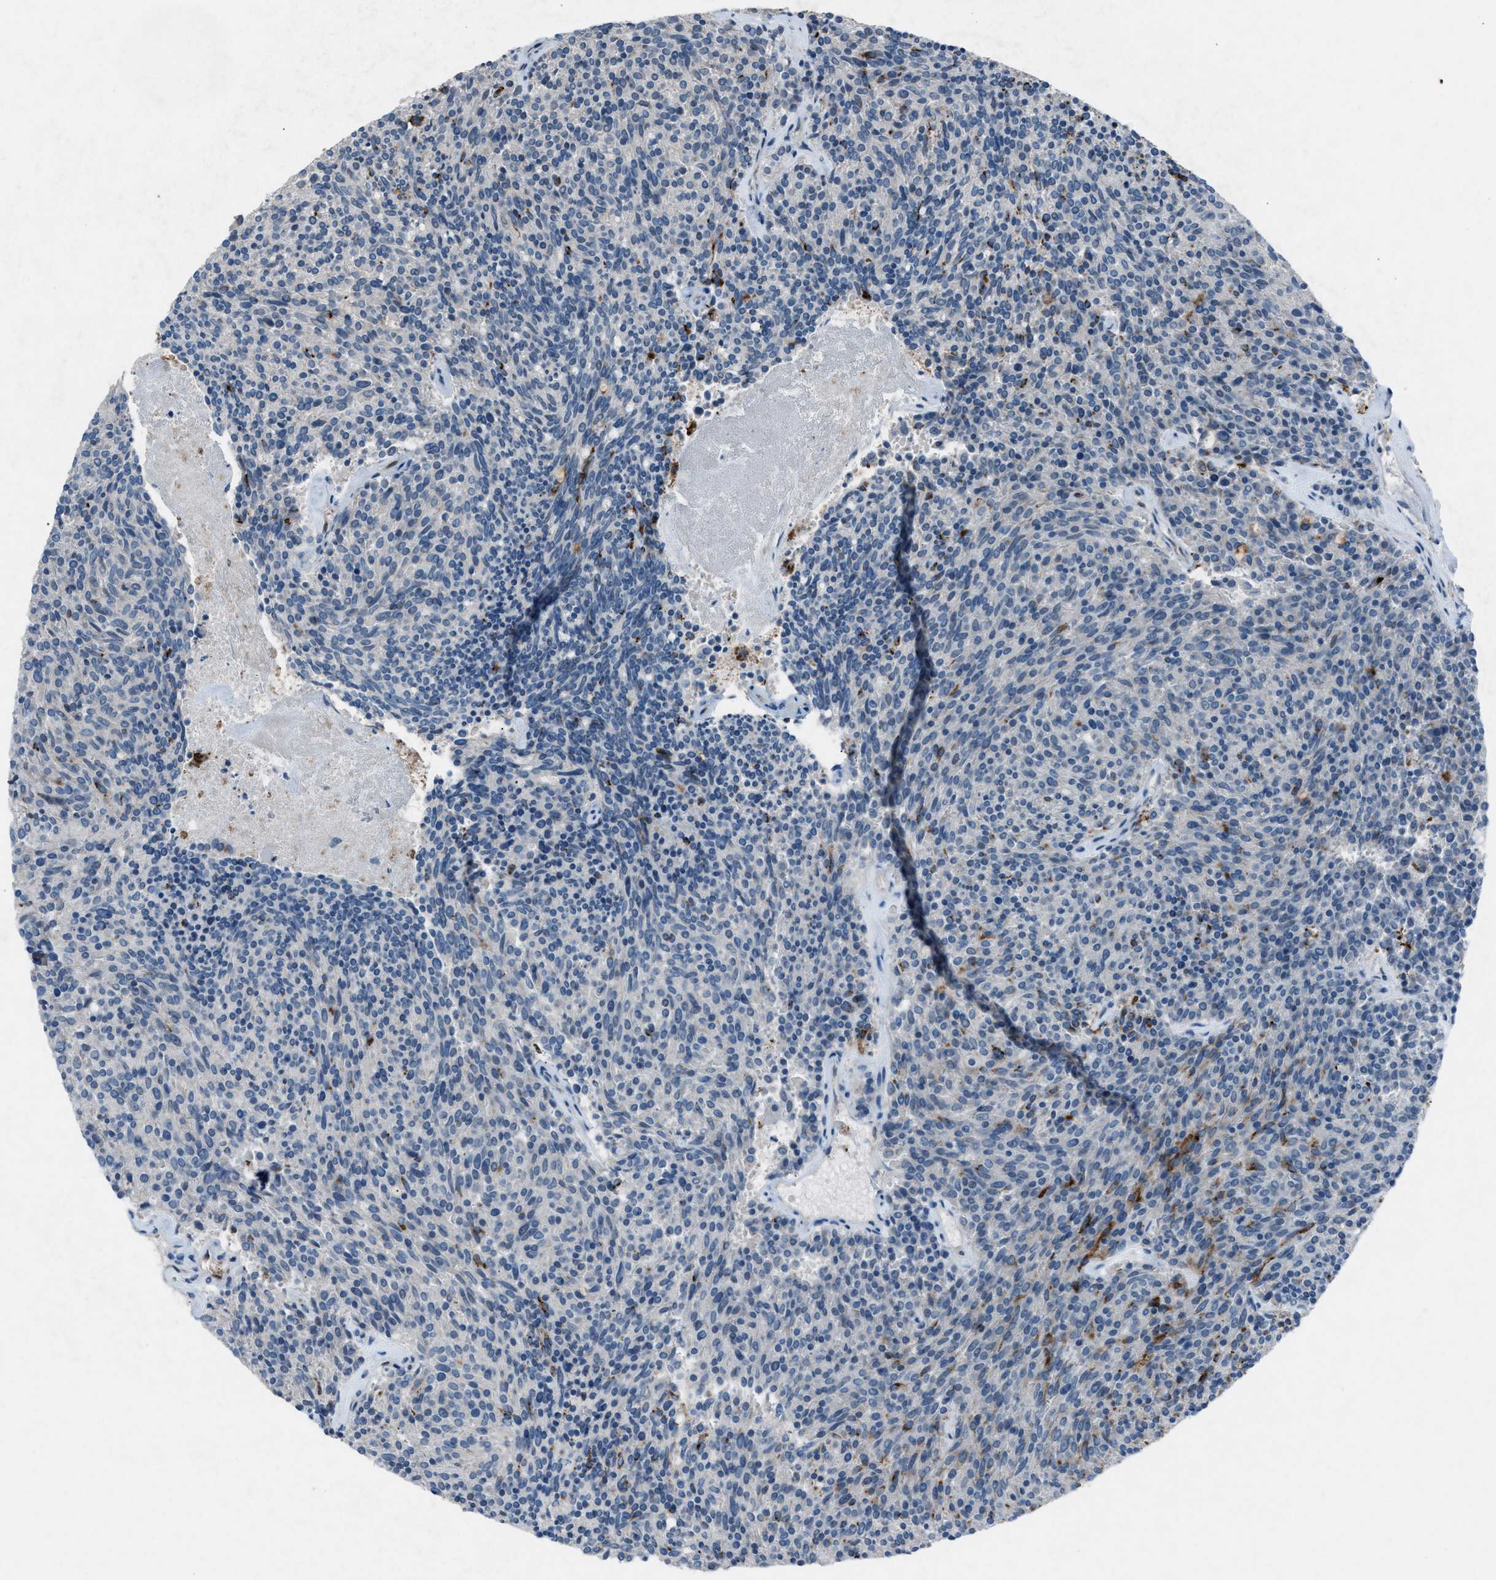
{"staining": {"intensity": "moderate", "quantity": "<25%", "location": "cytoplasmic/membranous"}, "tissue": "carcinoid", "cell_type": "Tumor cells", "image_type": "cancer", "snomed": [{"axis": "morphology", "description": "Carcinoid, malignant, NOS"}, {"axis": "topography", "description": "Pancreas"}], "caption": "Immunohistochemistry (IHC) (DAB (3,3'-diaminobenzidine)) staining of human carcinoid displays moderate cytoplasmic/membranous protein staining in about <25% of tumor cells.", "gene": "FCER1G", "patient": {"sex": "female", "age": 54}}